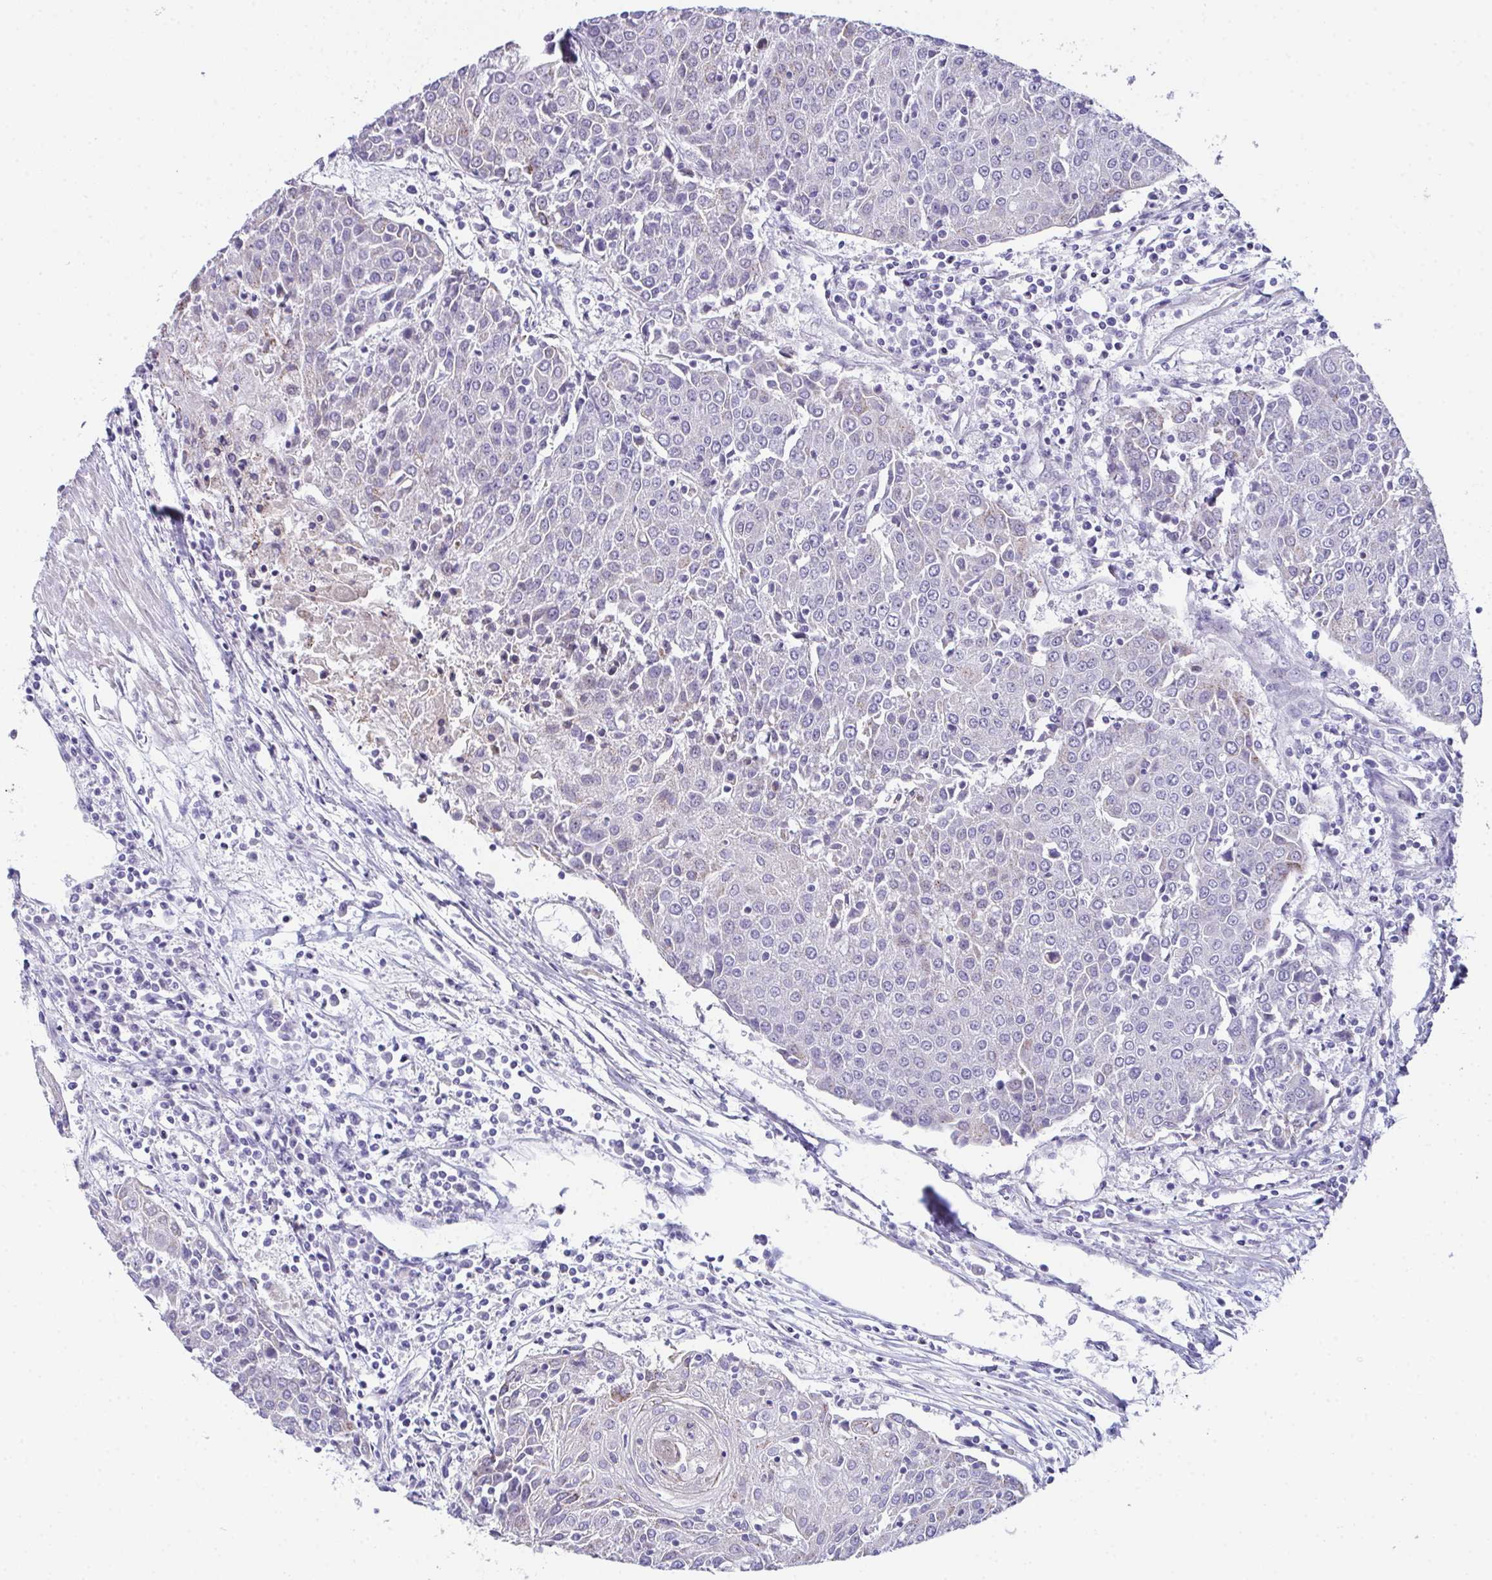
{"staining": {"intensity": "negative", "quantity": "none", "location": "none"}, "tissue": "urothelial cancer", "cell_type": "Tumor cells", "image_type": "cancer", "snomed": [{"axis": "morphology", "description": "Urothelial carcinoma, High grade"}, {"axis": "topography", "description": "Urinary bladder"}], "caption": "An immunohistochemistry image of urothelial cancer is shown. There is no staining in tumor cells of urothelial cancer. (Brightfield microscopy of DAB immunohistochemistry at high magnification).", "gene": "TEX19", "patient": {"sex": "female", "age": 85}}